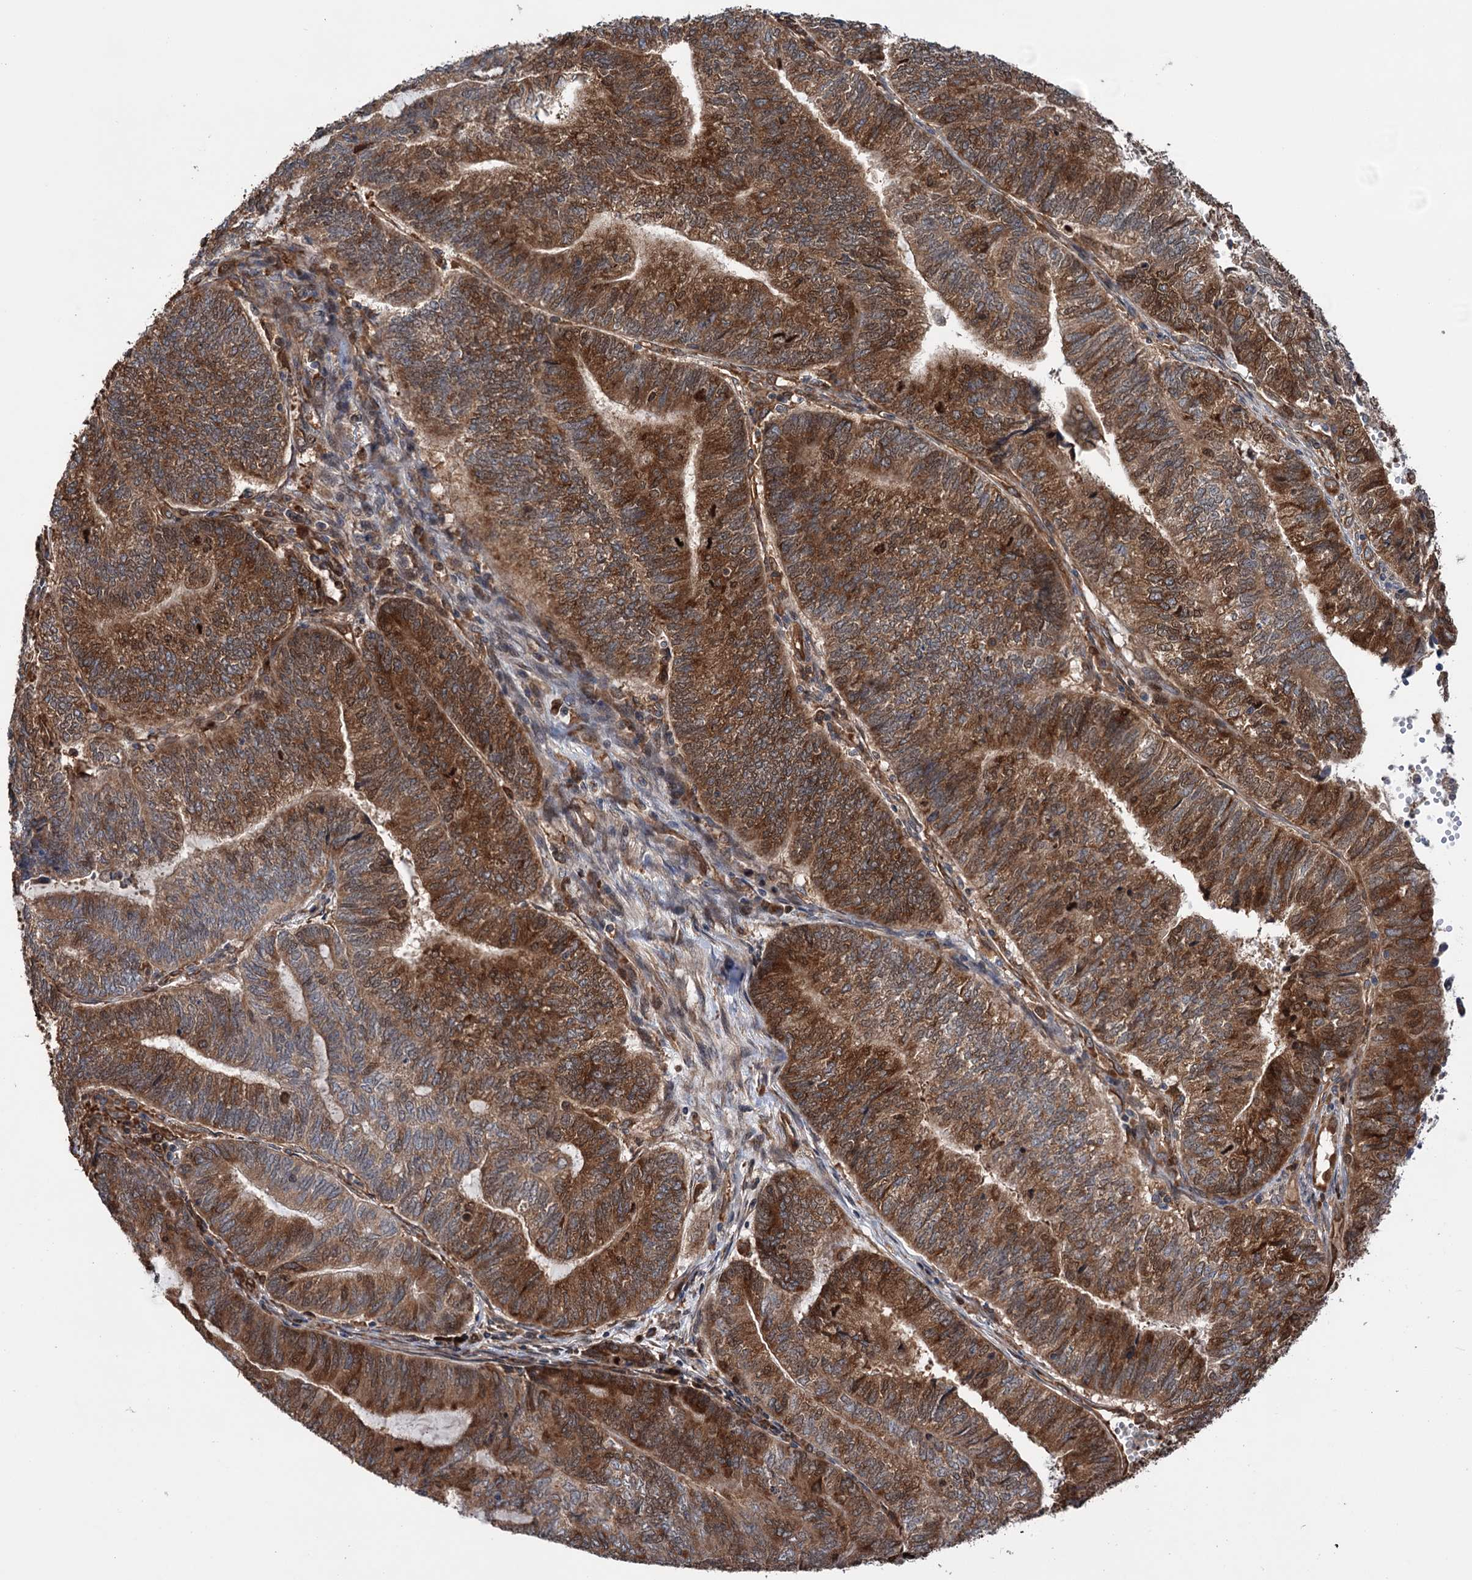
{"staining": {"intensity": "strong", "quantity": "25%-75%", "location": "cytoplasmic/membranous"}, "tissue": "endometrial cancer", "cell_type": "Tumor cells", "image_type": "cancer", "snomed": [{"axis": "morphology", "description": "Adenocarcinoma, NOS"}, {"axis": "topography", "description": "Uterus"}, {"axis": "topography", "description": "Endometrium"}], "caption": "Endometrial cancer stained with a brown dye demonstrates strong cytoplasmic/membranous positive positivity in about 25%-75% of tumor cells.", "gene": "NCAPD2", "patient": {"sex": "female", "age": 70}}